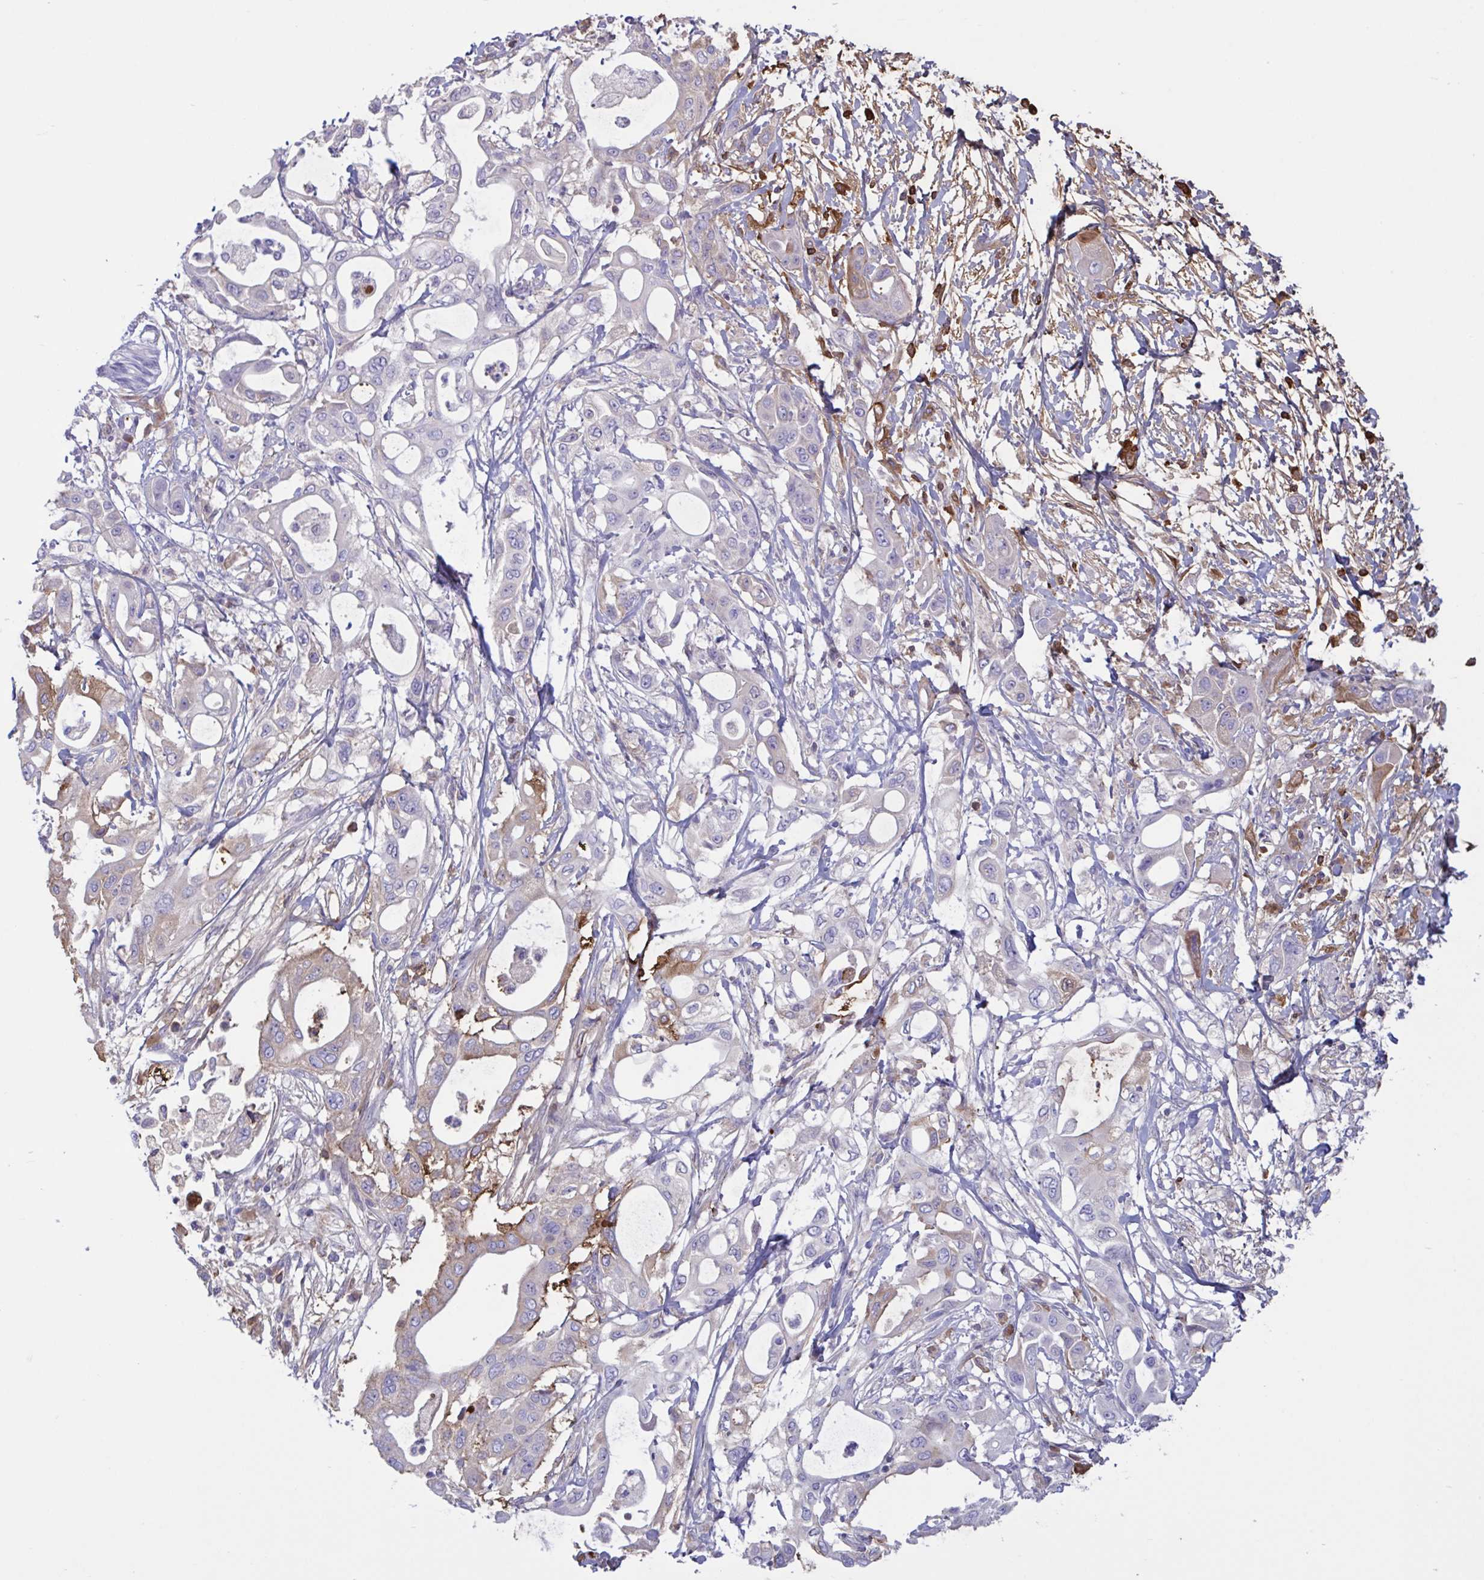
{"staining": {"intensity": "weak", "quantity": "<25%", "location": "cytoplasmic/membranous"}, "tissue": "pancreatic cancer", "cell_type": "Tumor cells", "image_type": "cancer", "snomed": [{"axis": "morphology", "description": "Adenocarcinoma, NOS"}, {"axis": "topography", "description": "Pancreas"}], "caption": "Tumor cells show no significant protein staining in pancreatic cancer (adenocarcinoma).", "gene": "IL1R1", "patient": {"sex": "male", "age": 68}}